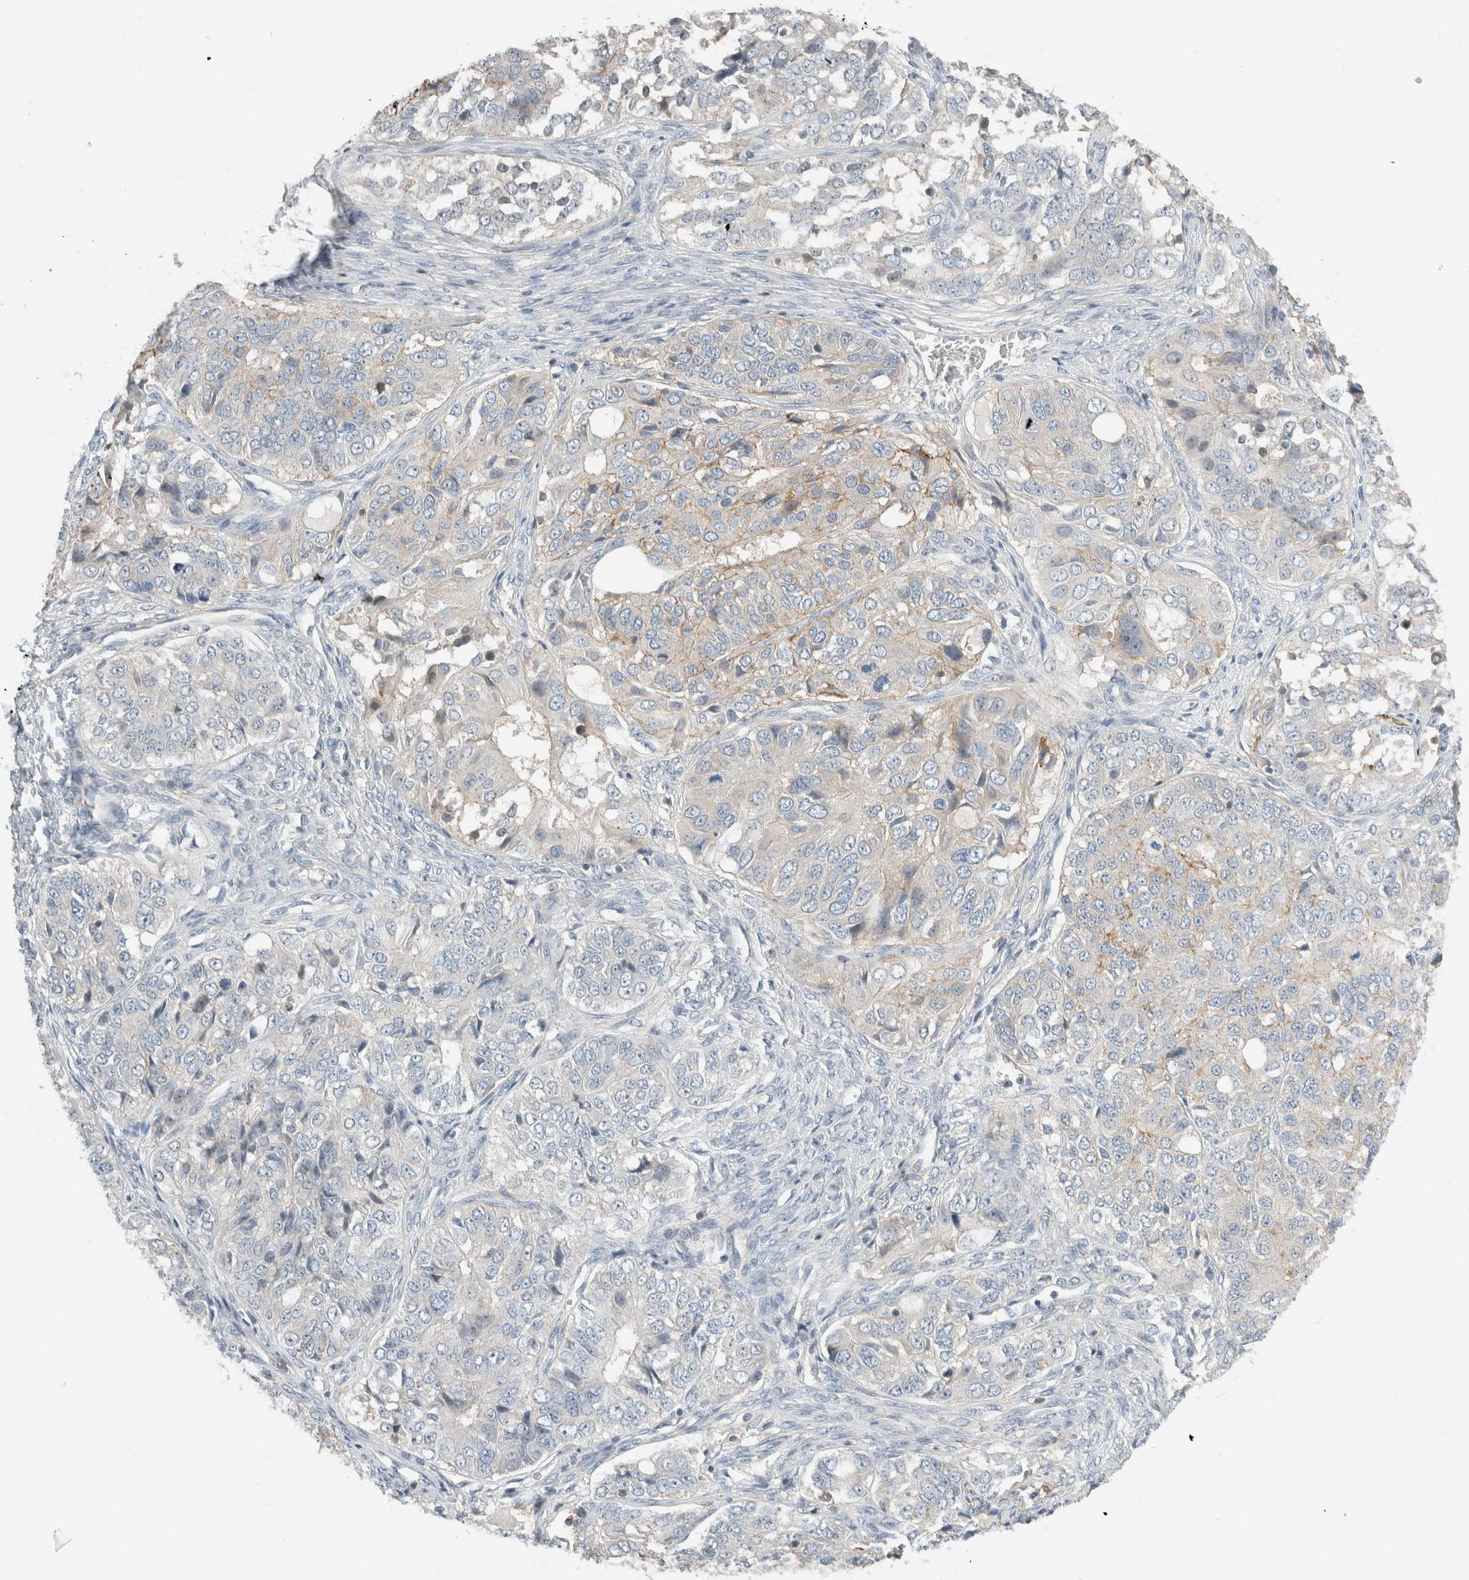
{"staining": {"intensity": "negative", "quantity": "none", "location": "none"}, "tissue": "ovarian cancer", "cell_type": "Tumor cells", "image_type": "cancer", "snomed": [{"axis": "morphology", "description": "Carcinoma, endometroid"}, {"axis": "topography", "description": "Ovary"}], "caption": "Human ovarian endometroid carcinoma stained for a protein using immunohistochemistry displays no expression in tumor cells.", "gene": "ERCC6L2", "patient": {"sex": "female", "age": 51}}